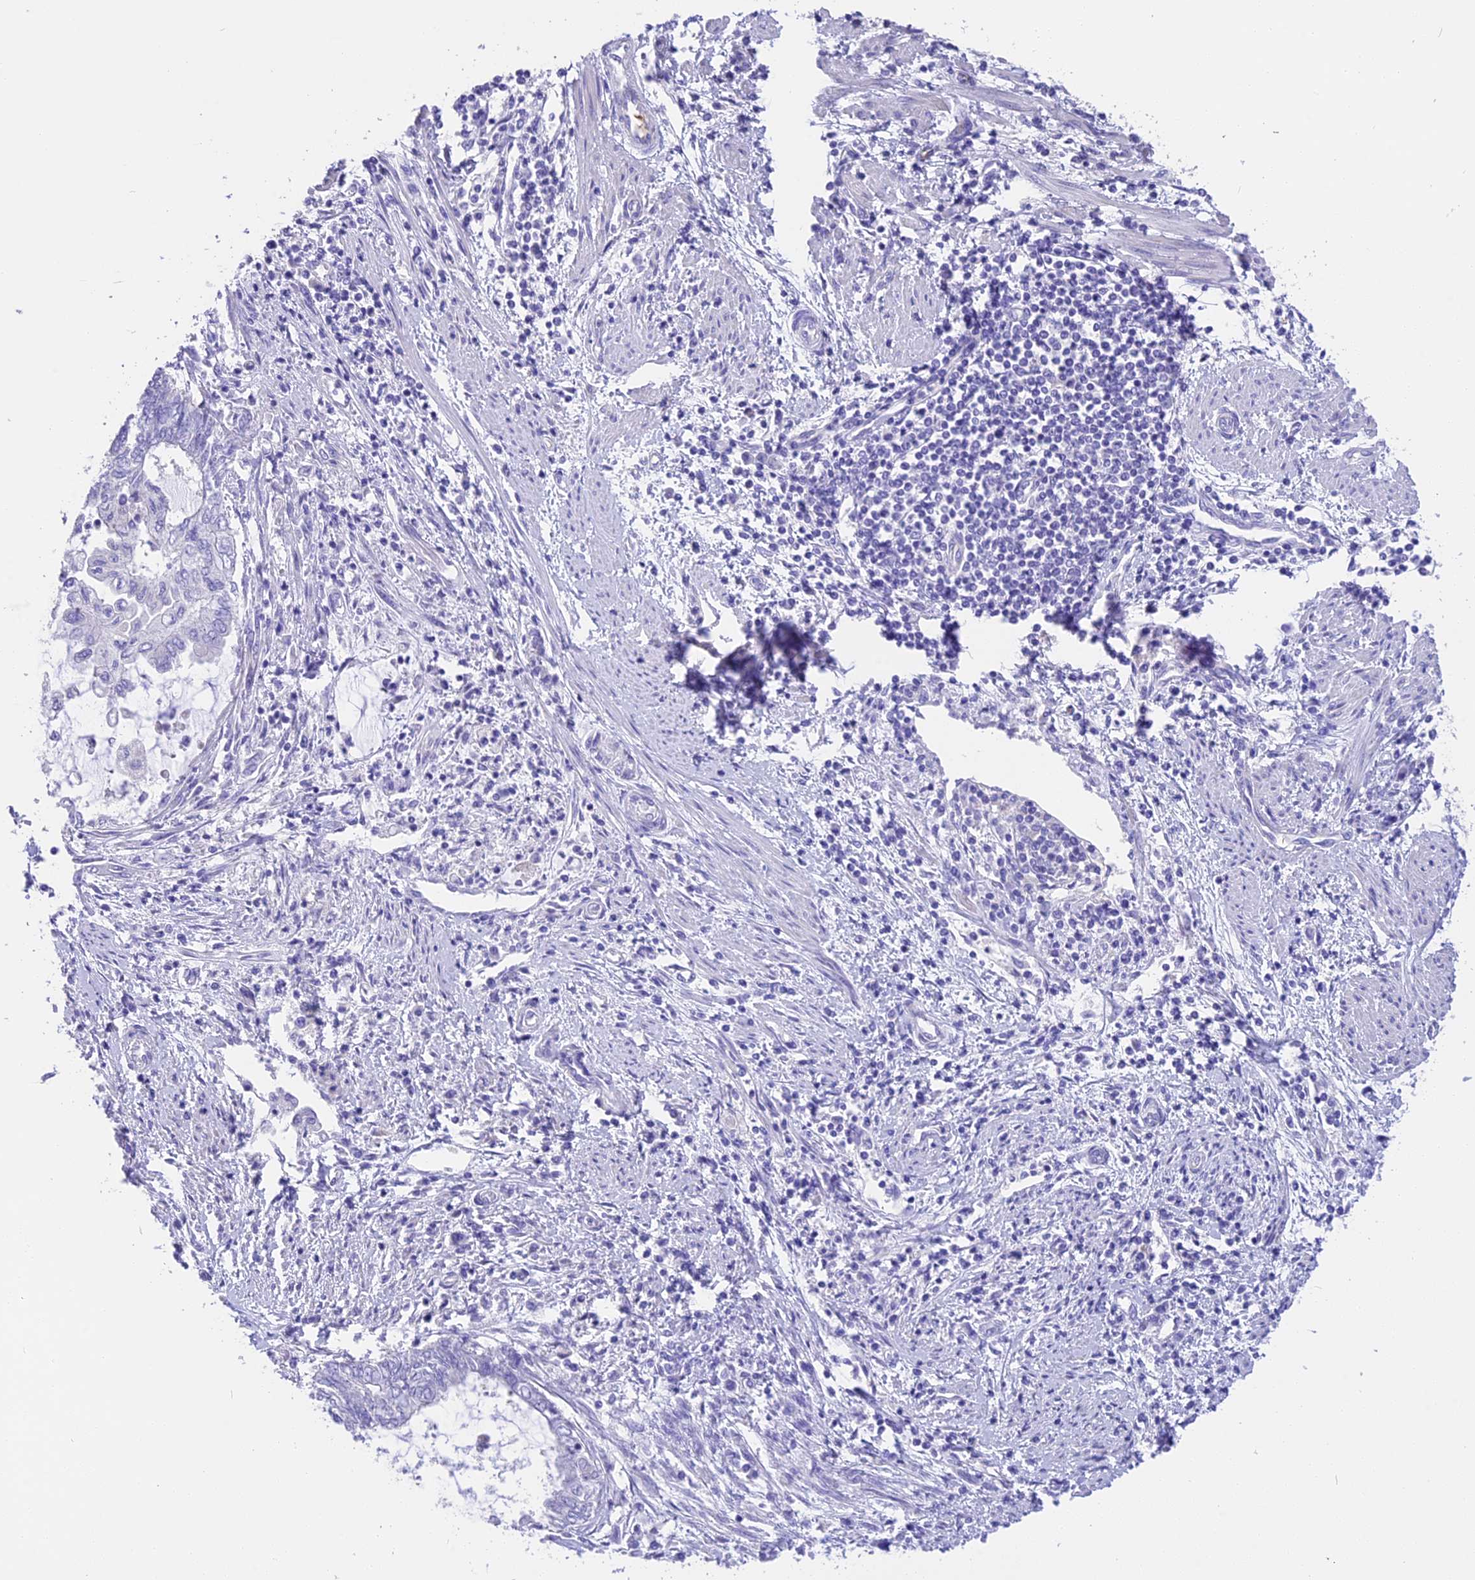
{"staining": {"intensity": "negative", "quantity": "none", "location": "none"}, "tissue": "endometrial cancer", "cell_type": "Tumor cells", "image_type": "cancer", "snomed": [{"axis": "morphology", "description": "Adenocarcinoma, NOS"}, {"axis": "topography", "description": "Uterus"}, {"axis": "topography", "description": "Endometrium"}], "caption": "Endometrial adenocarcinoma stained for a protein using immunohistochemistry (IHC) displays no staining tumor cells.", "gene": "TNNC2", "patient": {"sex": "female", "age": 70}}